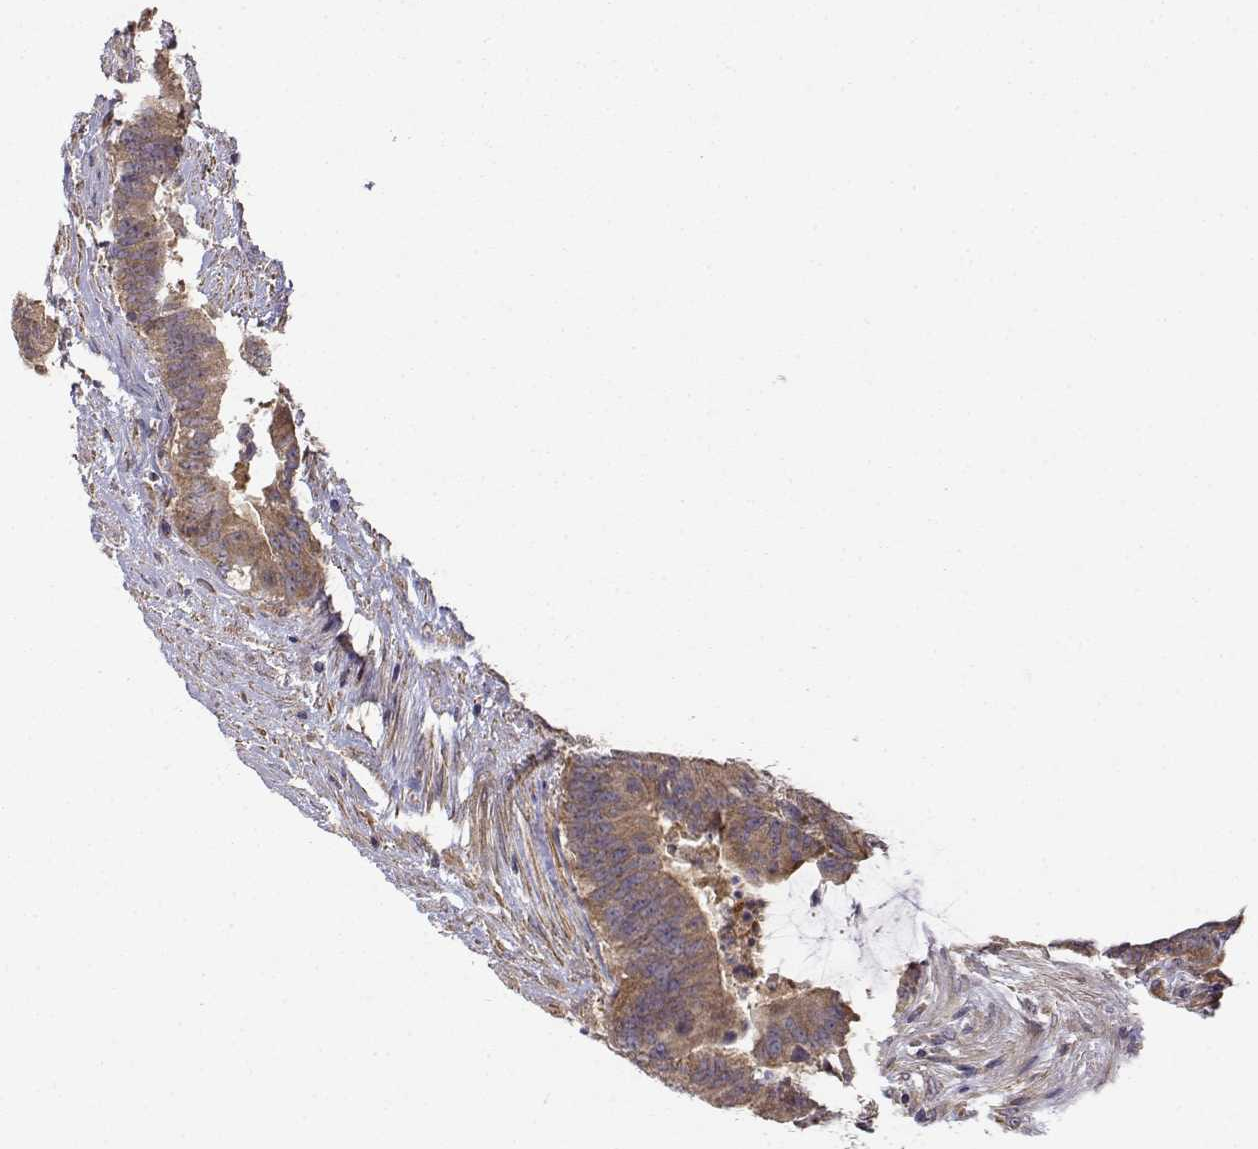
{"staining": {"intensity": "moderate", "quantity": ">75%", "location": "cytoplasmic/membranous"}, "tissue": "colorectal cancer", "cell_type": "Tumor cells", "image_type": "cancer", "snomed": [{"axis": "morphology", "description": "Adenocarcinoma, NOS"}, {"axis": "topography", "description": "Colon"}], "caption": "DAB immunohistochemical staining of colorectal adenocarcinoma demonstrates moderate cytoplasmic/membranous protein expression in approximately >75% of tumor cells. (IHC, brightfield microscopy, high magnification).", "gene": "PAIP1", "patient": {"sex": "female", "age": 43}}